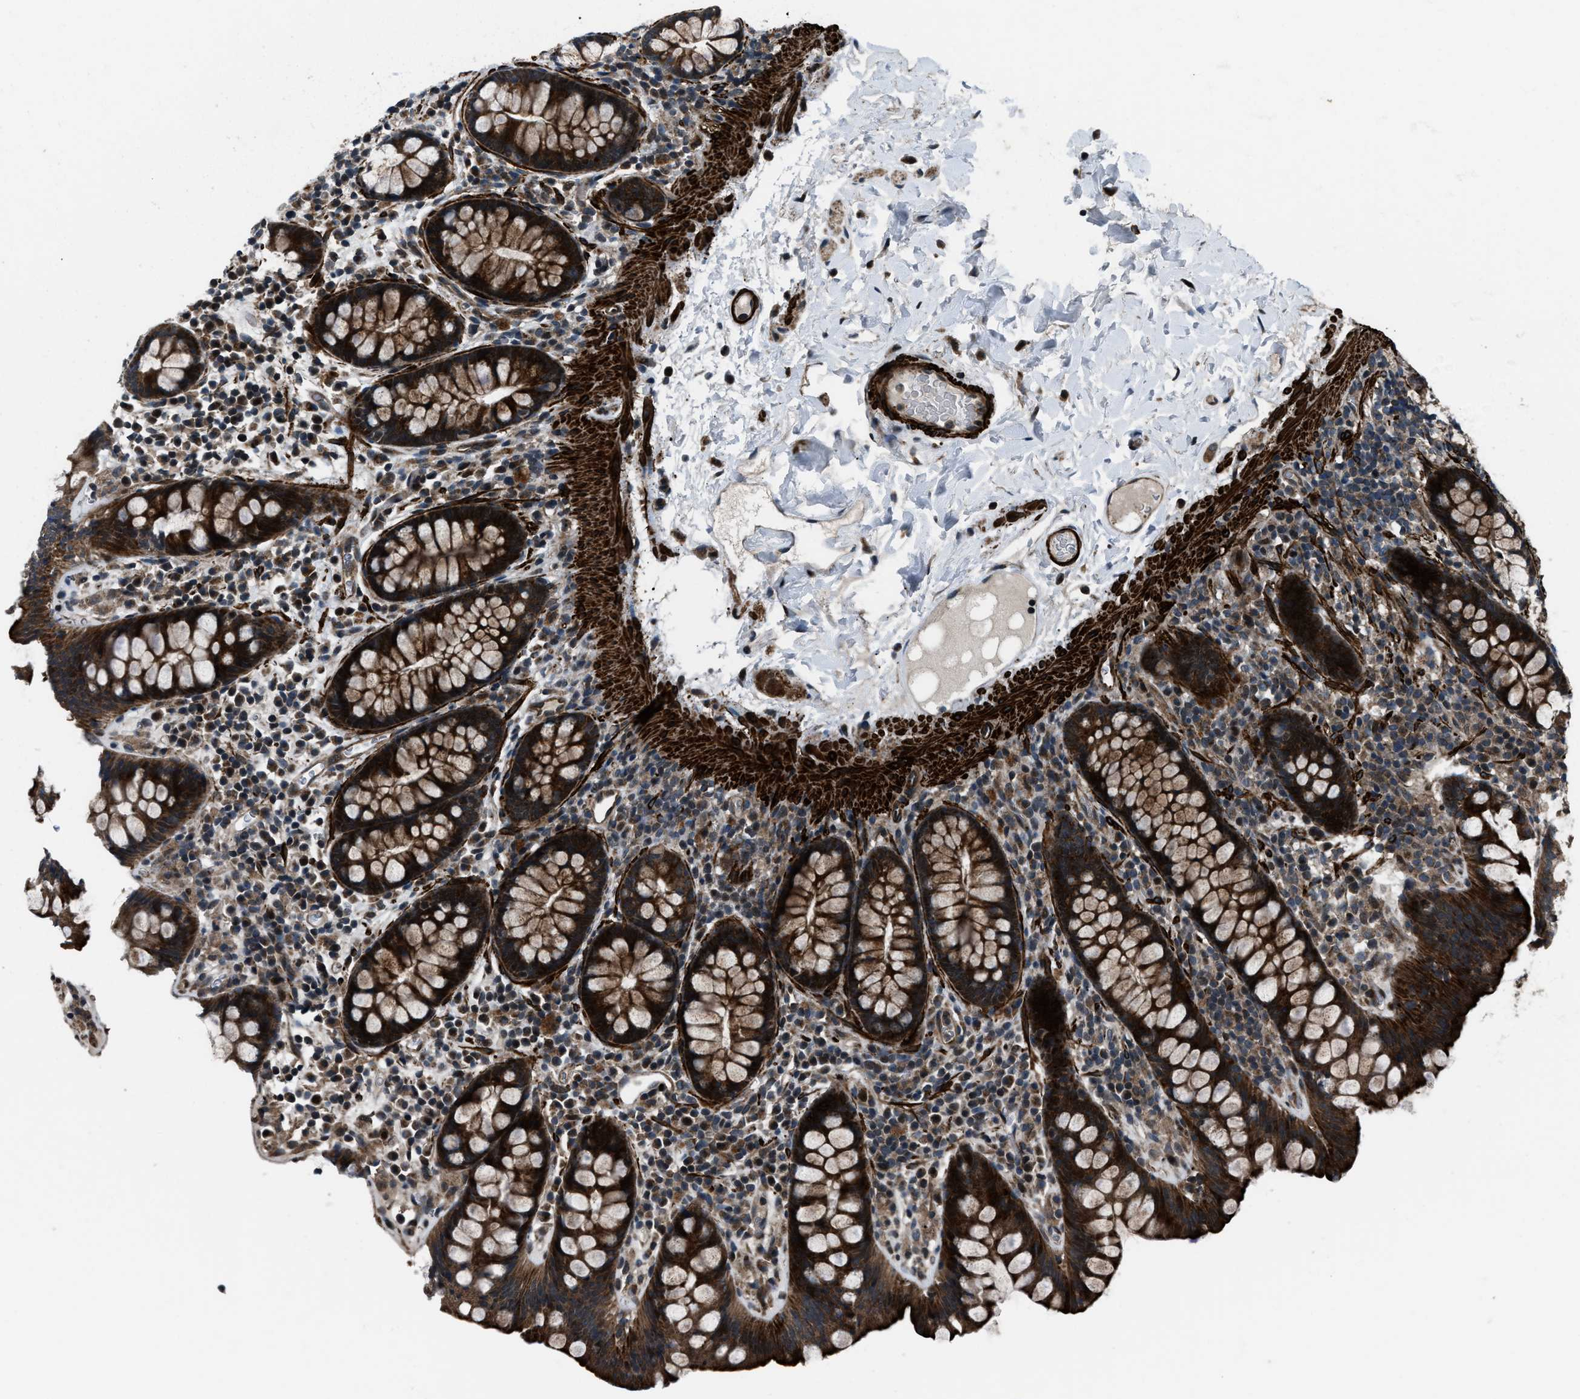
{"staining": {"intensity": "strong", "quantity": ">75%", "location": "cytoplasmic/membranous"}, "tissue": "colon", "cell_type": "Endothelial cells", "image_type": "normal", "snomed": [{"axis": "morphology", "description": "Normal tissue, NOS"}, {"axis": "topography", "description": "Colon"}], "caption": "Colon stained for a protein (brown) displays strong cytoplasmic/membranous positive expression in about >75% of endothelial cells.", "gene": "IRAK4", "patient": {"sex": "female", "age": 80}}